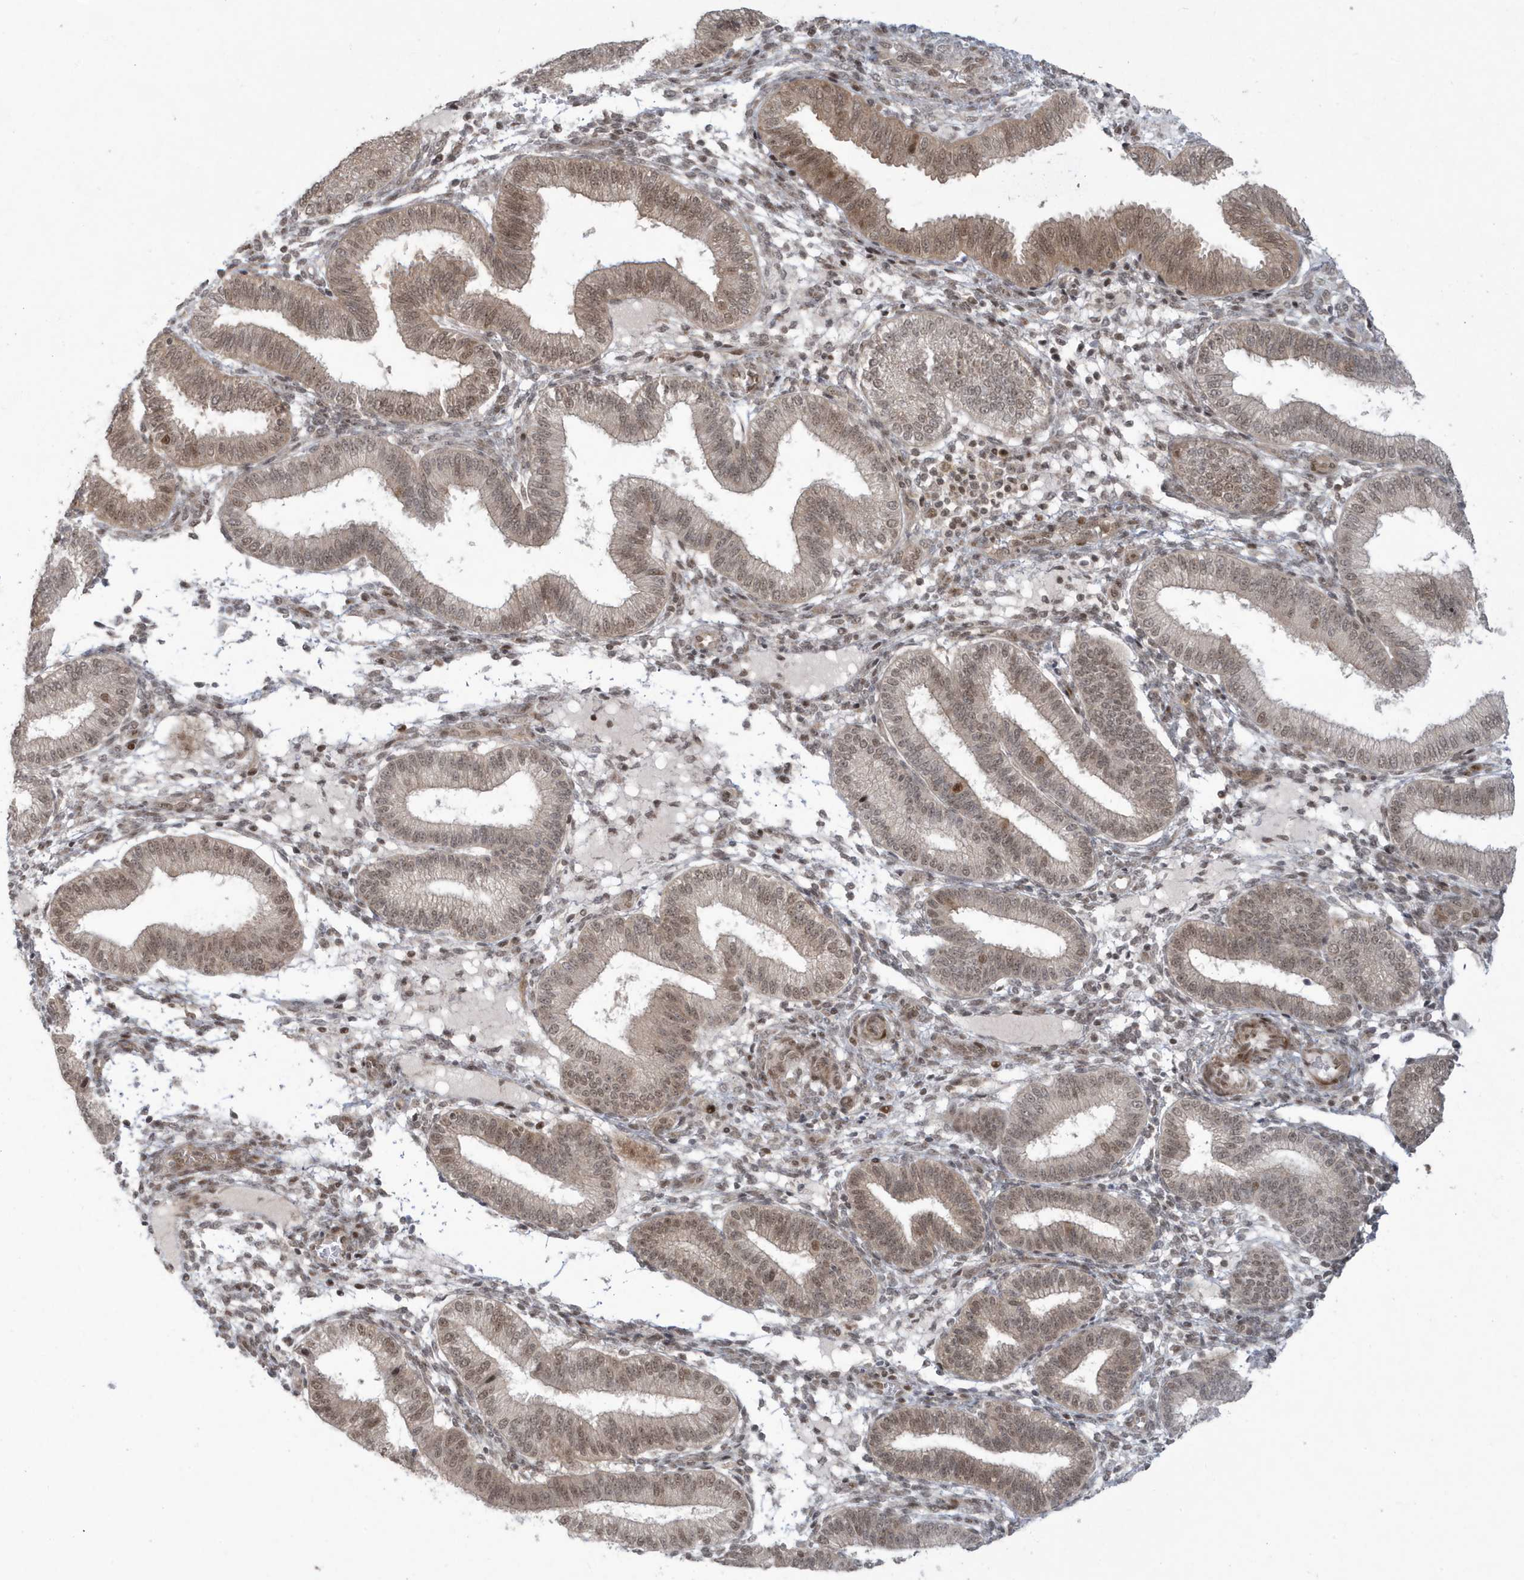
{"staining": {"intensity": "moderate", "quantity": "25%-75%", "location": "nuclear"}, "tissue": "endometrium", "cell_type": "Cells in endometrial stroma", "image_type": "normal", "snomed": [{"axis": "morphology", "description": "Normal tissue, NOS"}, {"axis": "topography", "description": "Endometrium"}], "caption": "Normal endometrium exhibits moderate nuclear expression in about 25%-75% of cells in endometrial stroma (Brightfield microscopy of DAB IHC at high magnification)..", "gene": "C1orf52", "patient": {"sex": "female", "age": 39}}